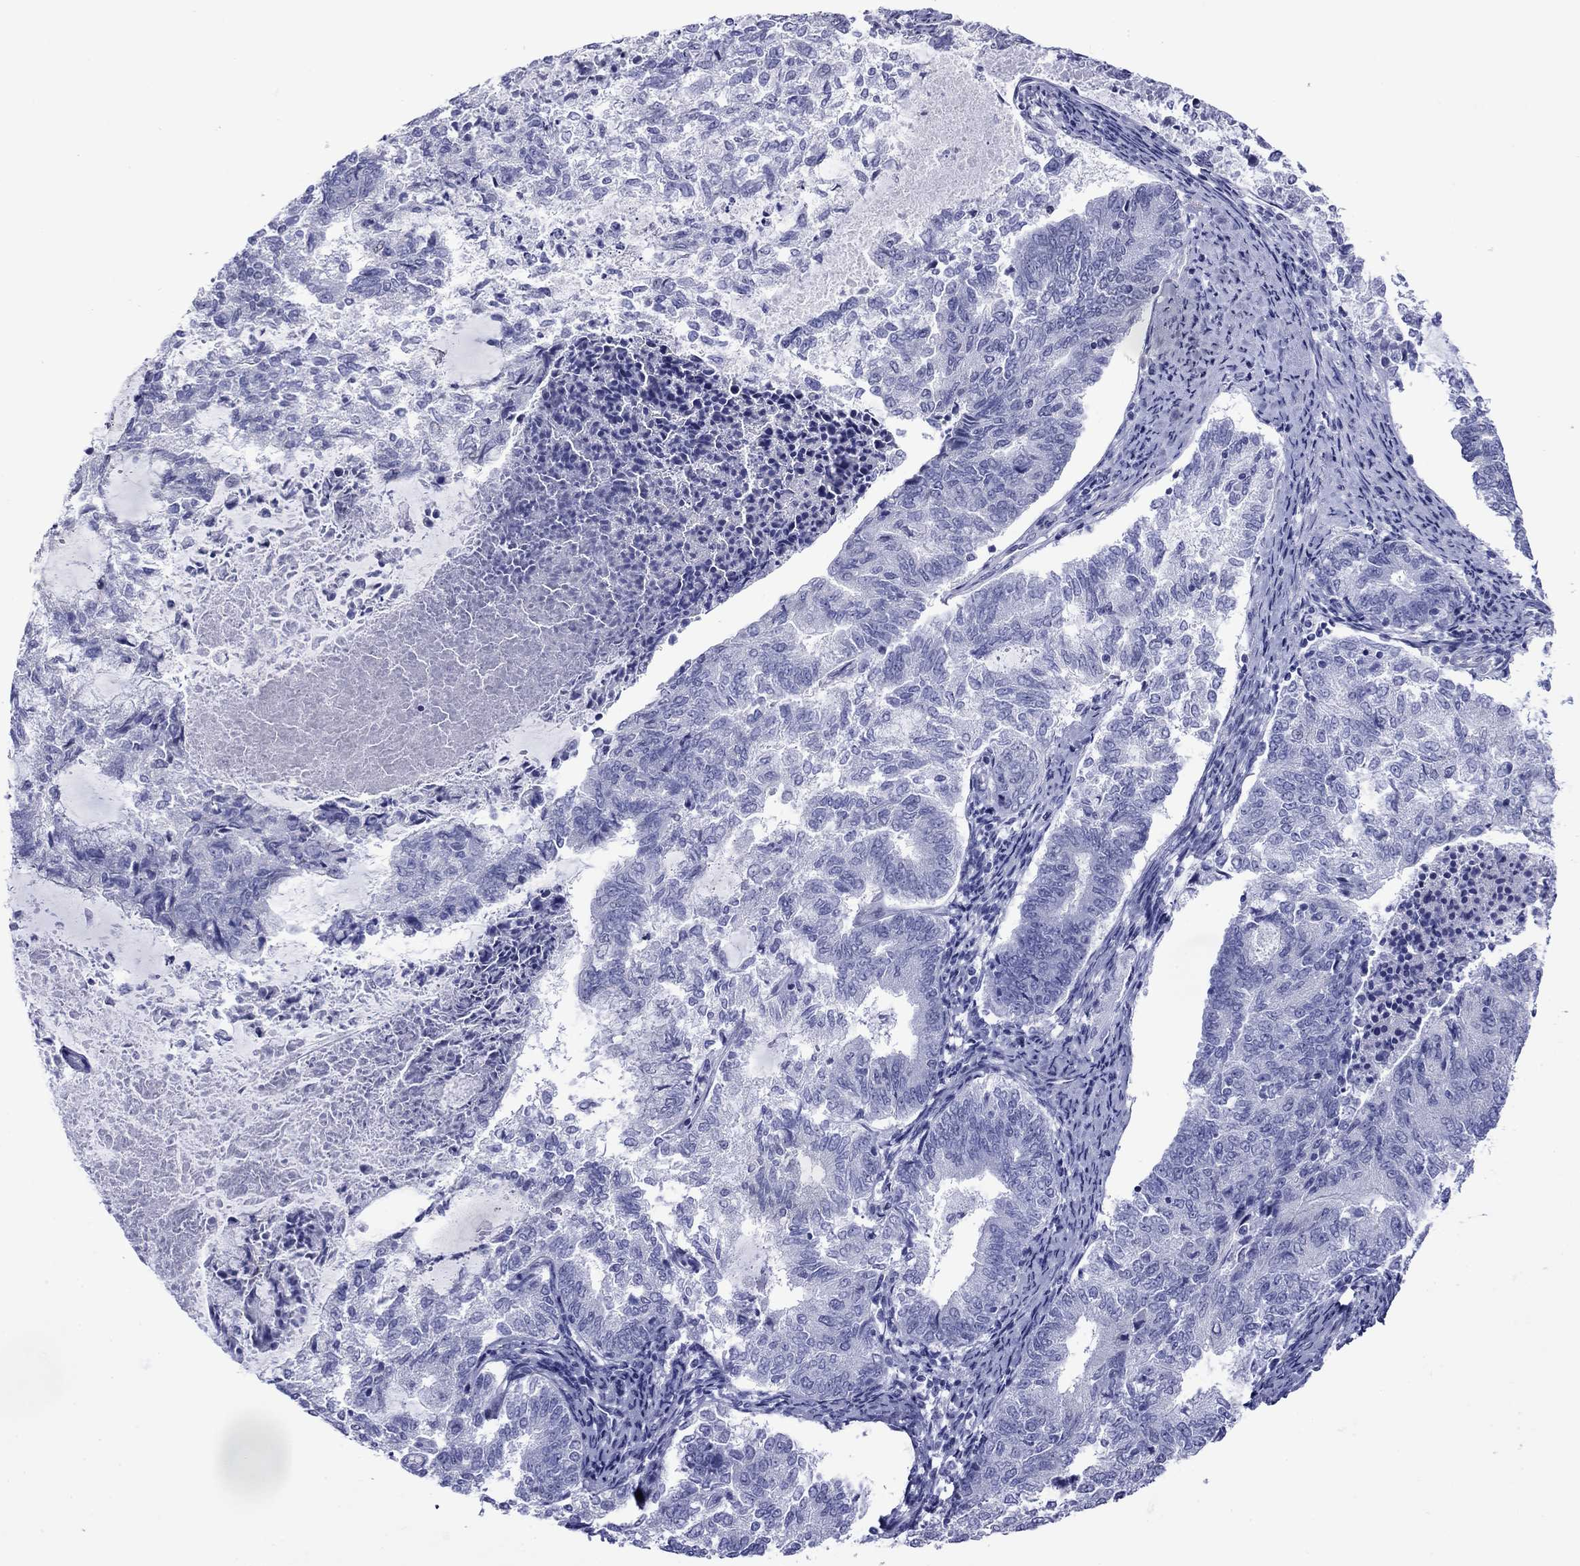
{"staining": {"intensity": "negative", "quantity": "none", "location": "none"}, "tissue": "endometrial cancer", "cell_type": "Tumor cells", "image_type": "cancer", "snomed": [{"axis": "morphology", "description": "Adenocarcinoma, NOS"}, {"axis": "topography", "description": "Endometrium"}], "caption": "Adenocarcinoma (endometrial) was stained to show a protein in brown. There is no significant staining in tumor cells.", "gene": "APOA2", "patient": {"sex": "female", "age": 65}}